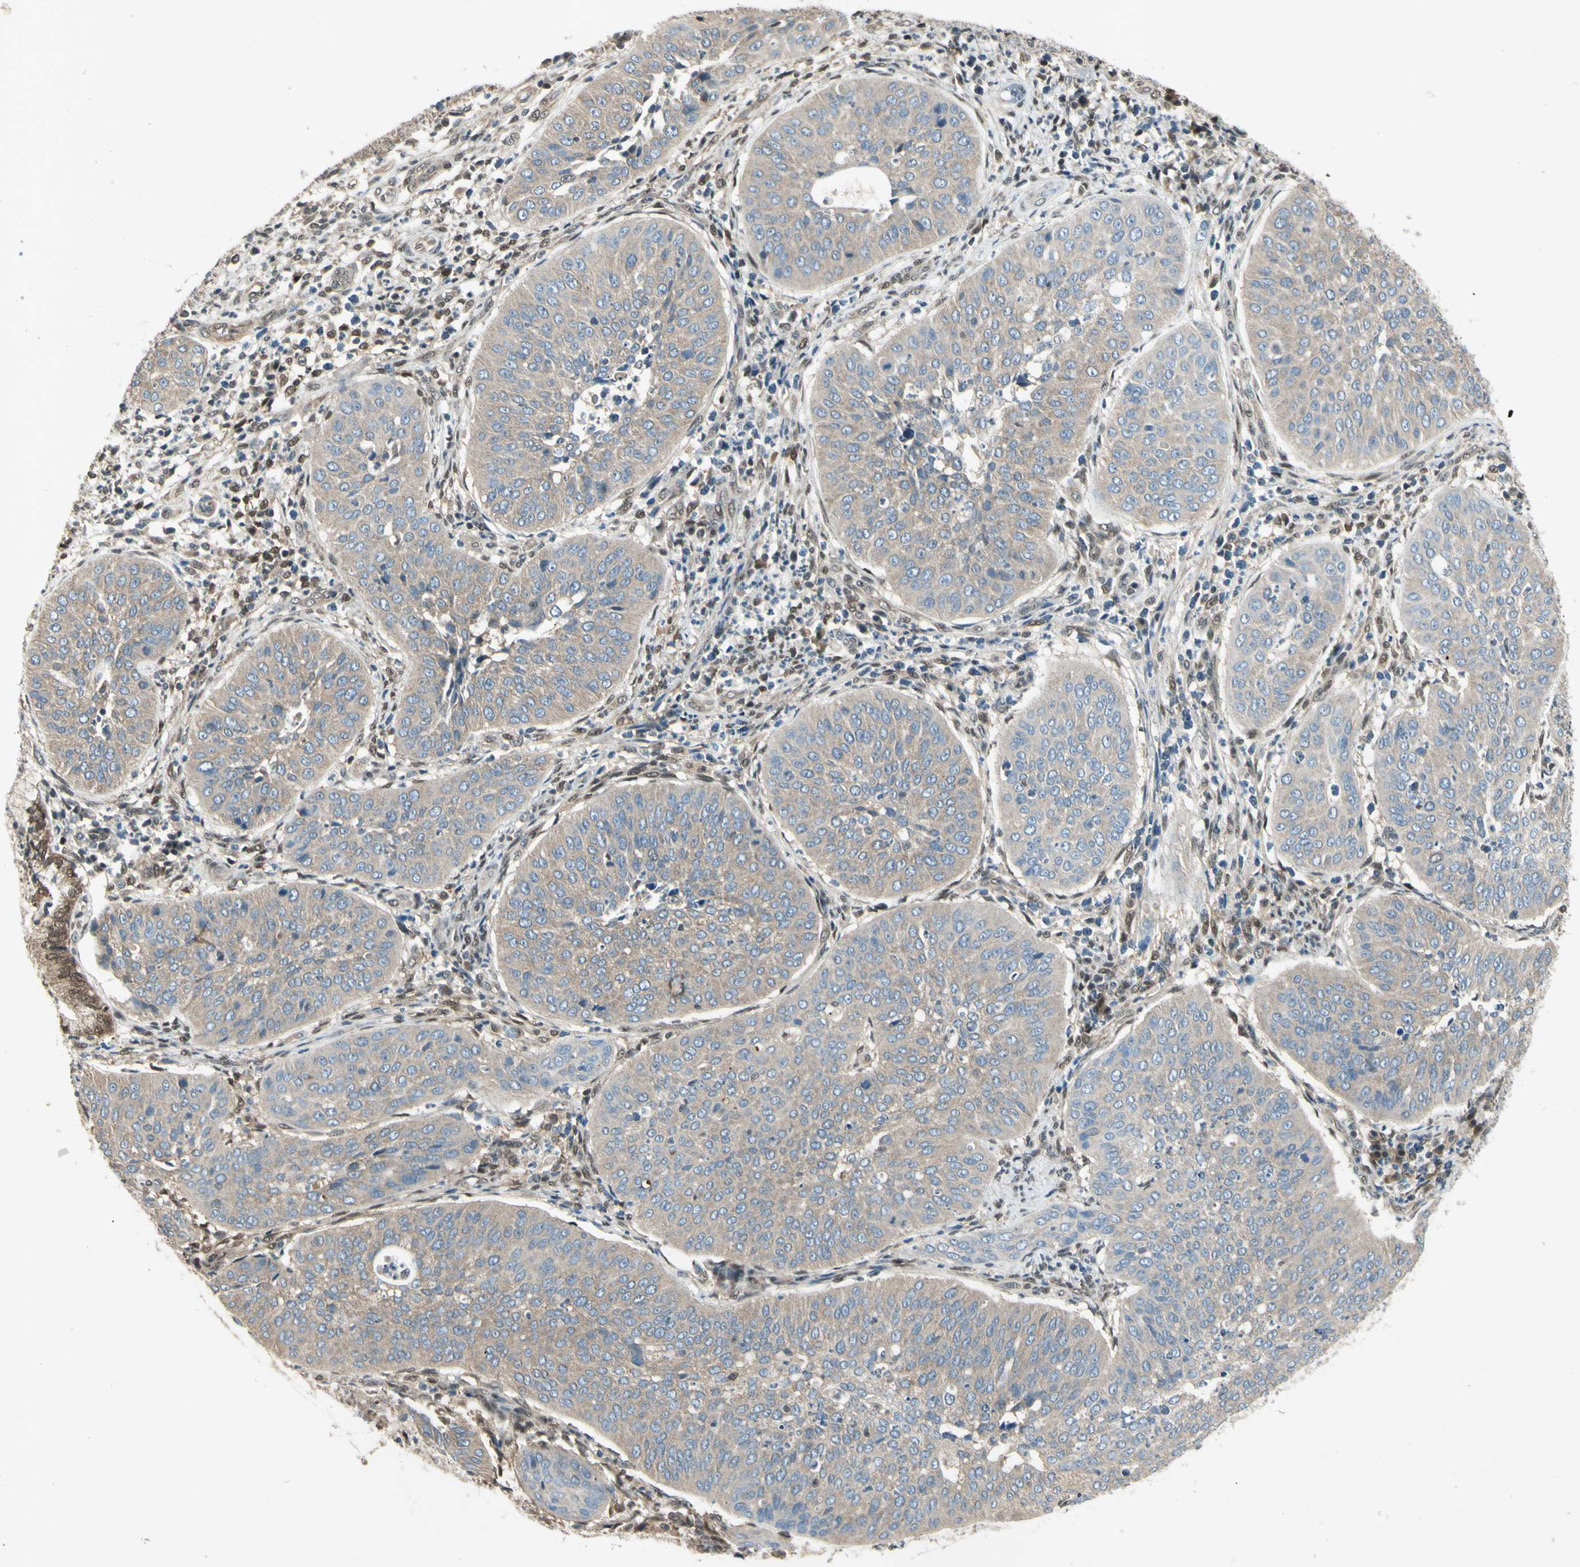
{"staining": {"intensity": "weak", "quantity": ">75%", "location": "cytoplasmic/membranous"}, "tissue": "cervical cancer", "cell_type": "Tumor cells", "image_type": "cancer", "snomed": [{"axis": "morphology", "description": "Normal tissue, NOS"}, {"axis": "morphology", "description": "Squamous cell carcinoma, NOS"}, {"axis": "topography", "description": "Cervix"}], "caption": "This is an image of immunohistochemistry (IHC) staining of squamous cell carcinoma (cervical), which shows weak staining in the cytoplasmic/membranous of tumor cells.", "gene": "PSMD5", "patient": {"sex": "female", "age": 39}}